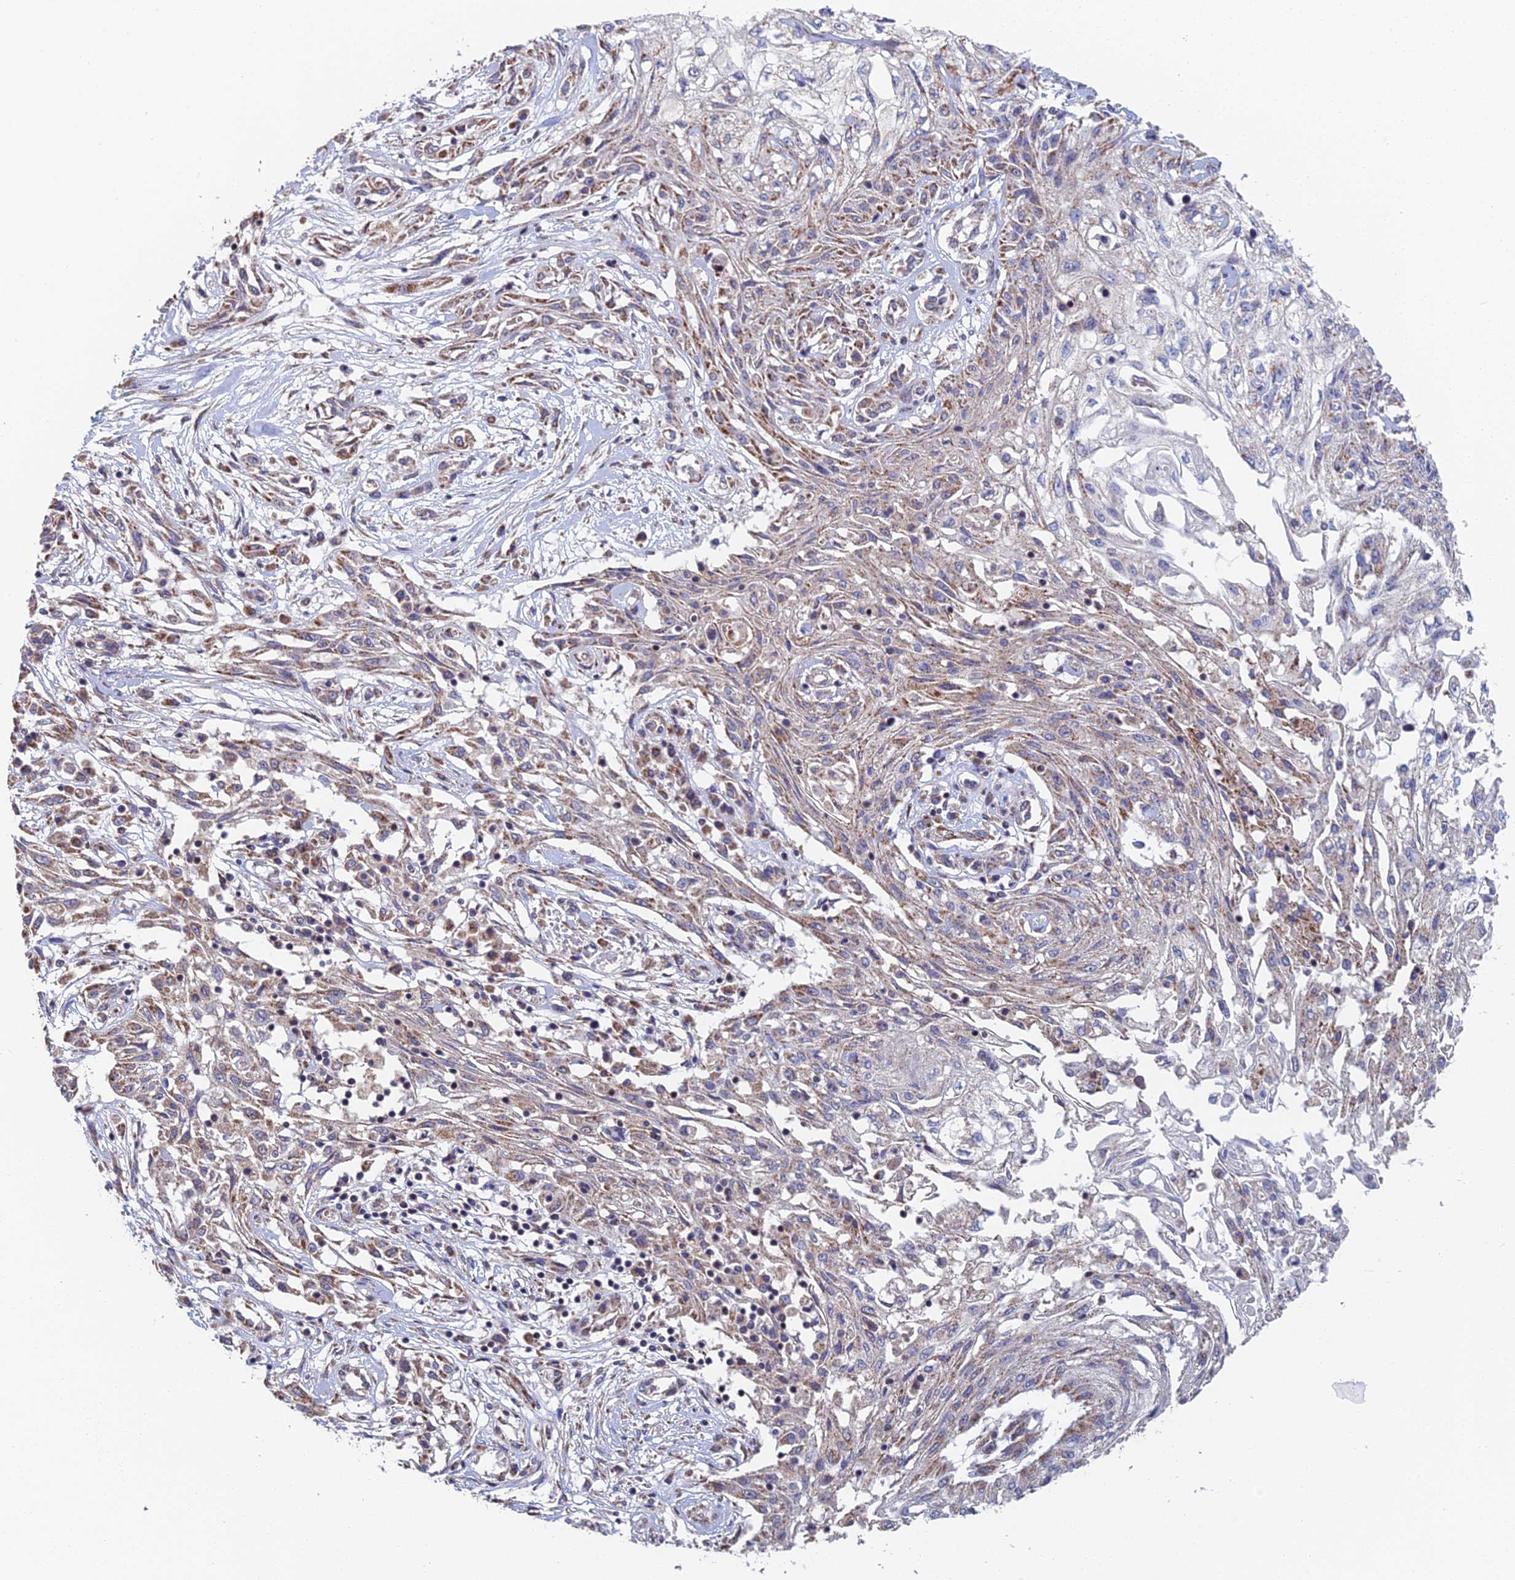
{"staining": {"intensity": "moderate", "quantity": "<25%", "location": "cytoplasmic/membranous"}, "tissue": "skin cancer", "cell_type": "Tumor cells", "image_type": "cancer", "snomed": [{"axis": "morphology", "description": "Squamous cell carcinoma, NOS"}, {"axis": "morphology", "description": "Squamous cell carcinoma, metastatic, NOS"}, {"axis": "topography", "description": "Skin"}, {"axis": "topography", "description": "Lymph node"}], "caption": "Immunohistochemical staining of squamous cell carcinoma (skin) shows low levels of moderate cytoplasmic/membranous protein positivity in approximately <25% of tumor cells.", "gene": "ECSIT", "patient": {"sex": "male", "age": 75}}